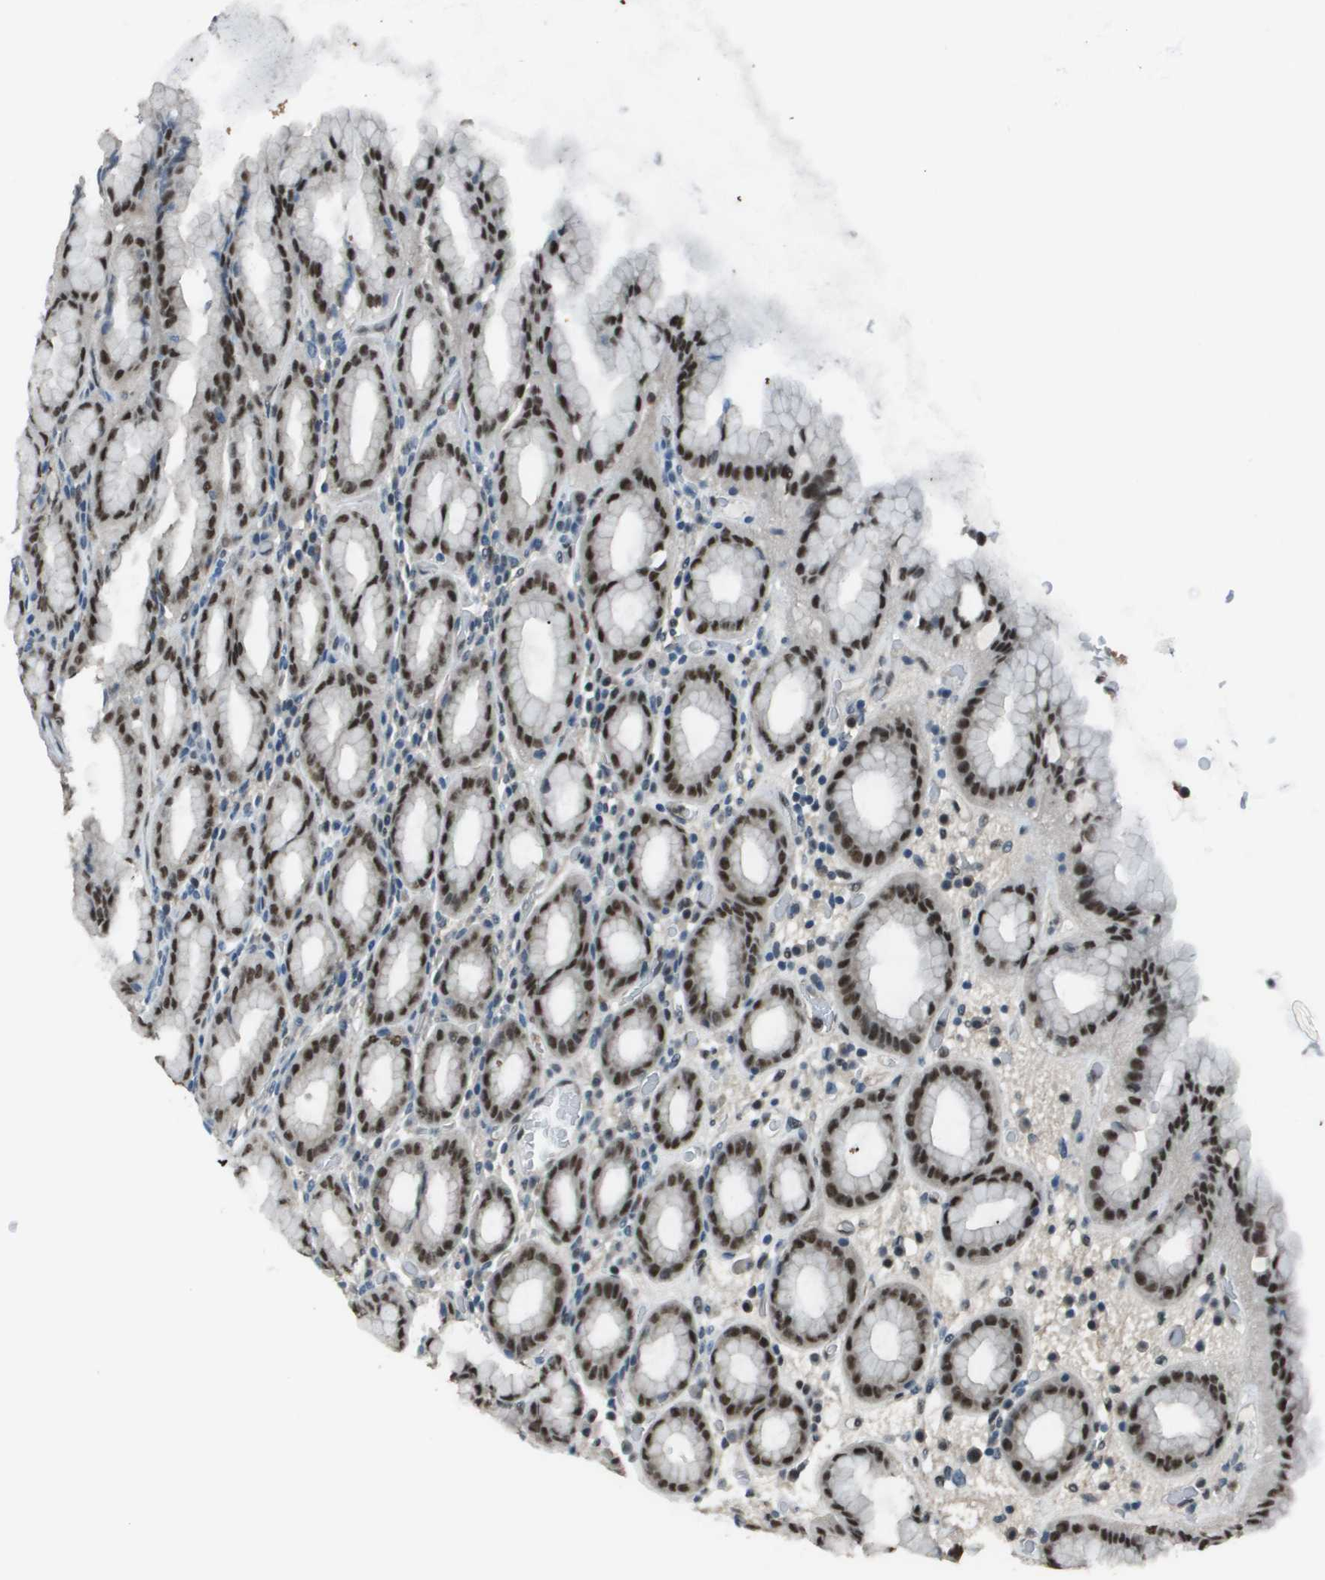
{"staining": {"intensity": "moderate", "quantity": "<25%", "location": "nuclear"}, "tissue": "stomach", "cell_type": "Glandular cells", "image_type": "normal", "snomed": [{"axis": "morphology", "description": "Normal tissue, NOS"}, {"axis": "topography", "description": "Stomach, upper"}], "caption": "Immunohistochemical staining of benign human stomach shows moderate nuclear protein positivity in approximately <25% of glandular cells.", "gene": "DEPDC1", "patient": {"sex": "male", "age": 68}}